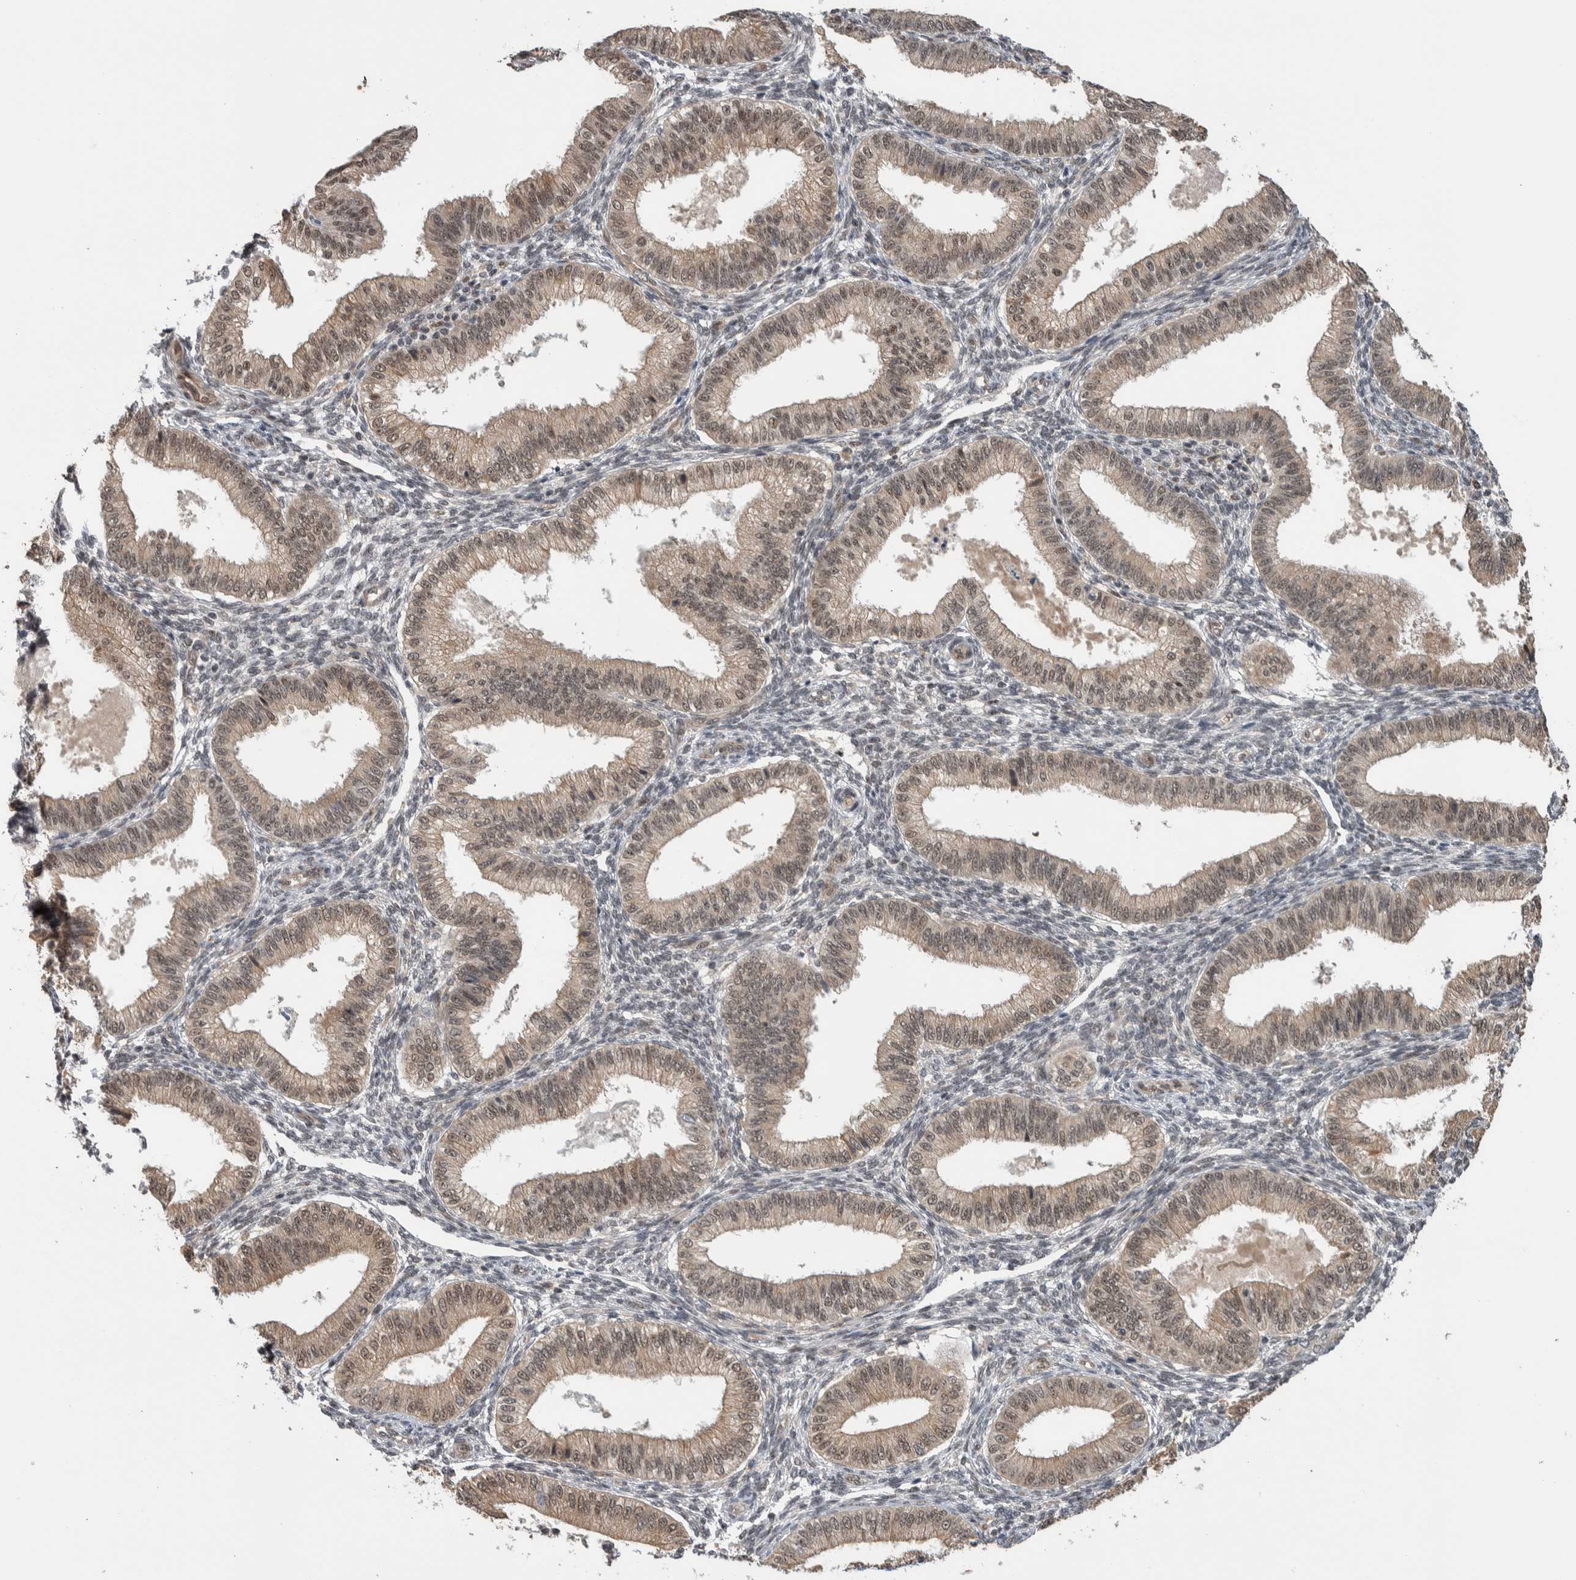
{"staining": {"intensity": "negative", "quantity": "none", "location": "none"}, "tissue": "endometrium", "cell_type": "Cells in endometrial stroma", "image_type": "normal", "snomed": [{"axis": "morphology", "description": "Normal tissue, NOS"}, {"axis": "topography", "description": "Endometrium"}], "caption": "Human endometrium stained for a protein using IHC displays no expression in cells in endometrial stroma.", "gene": "PRDM4", "patient": {"sex": "female", "age": 39}}